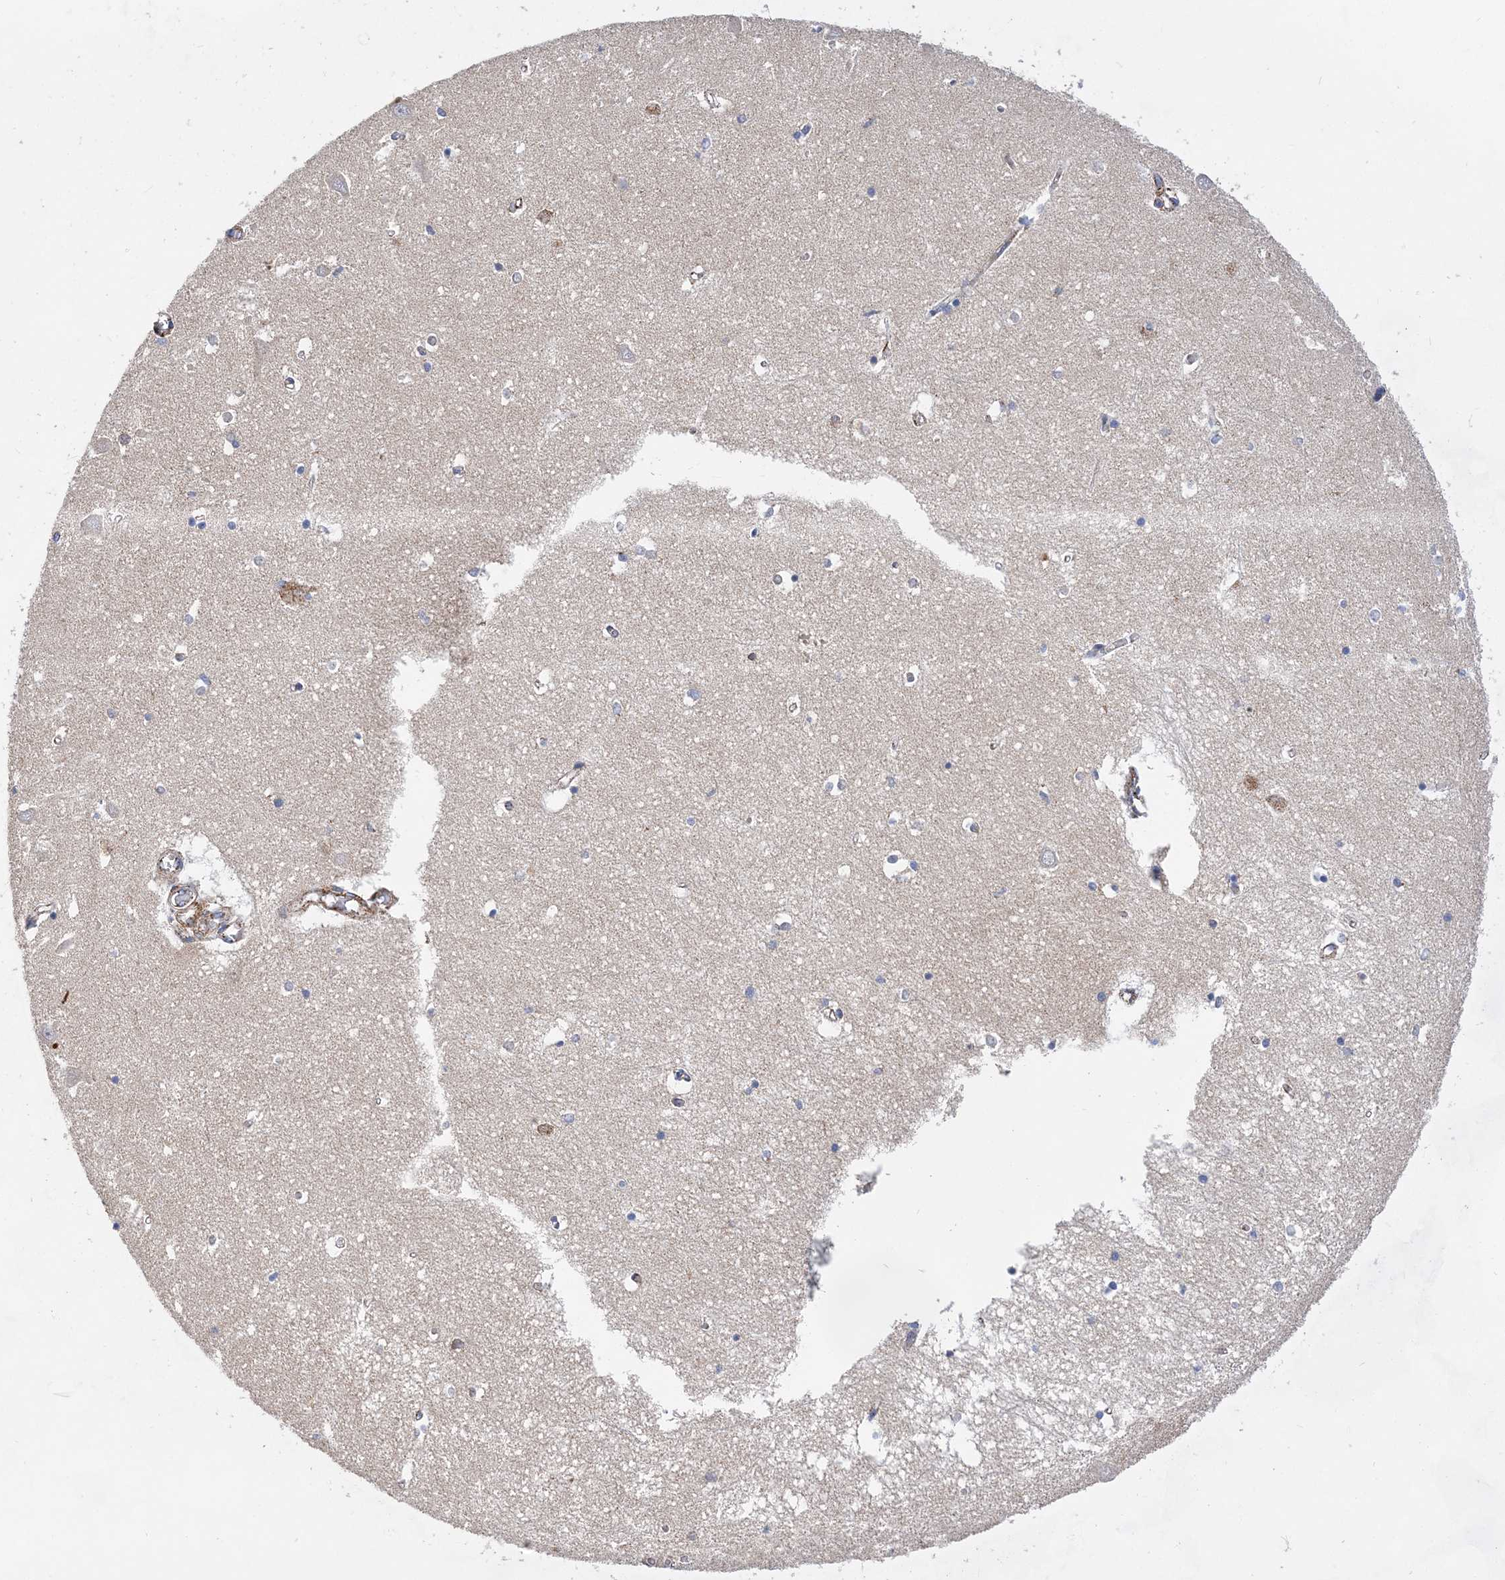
{"staining": {"intensity": "weak", "quantity": "<25%", "location": "cytoplasmic/membranous"}, "tissue": "hippocampus", "cell_type": "Glial cells", "image_type": "normal", "snomed": [{"axis": "morphology", "description": "Normal tissue, NOS"}, {"axis": "topography", "description": "Hippocampus"}], "caption": "Immunohistochemistry (IHC) of benign human hippocampus demonstrates no expression in glial cells.", "gene": "ACOT9", "patient": {"sex": "male", "age": 70}}